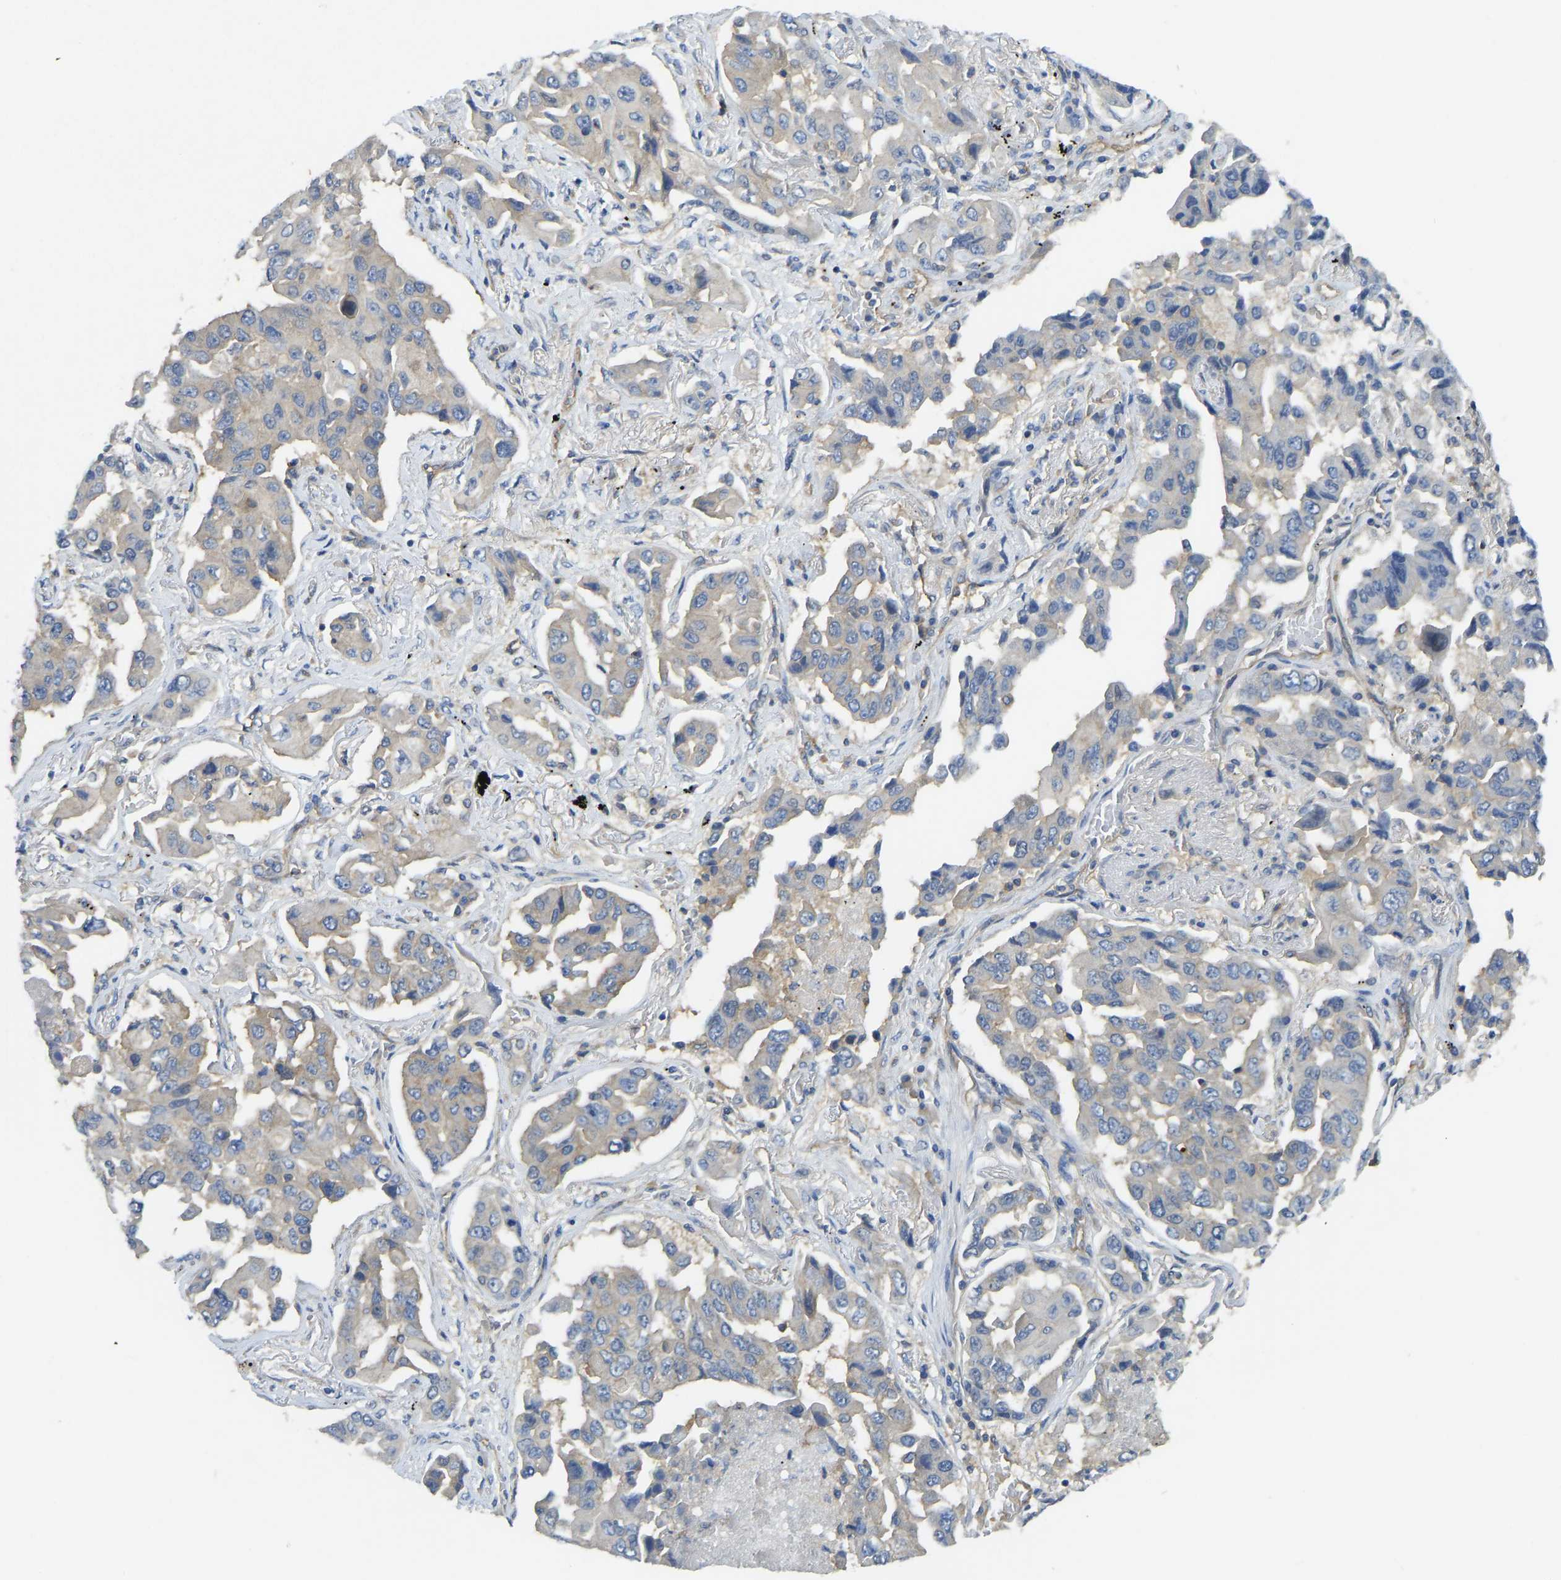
{"staining": {"intensity": "weak", "quantity": "<25%", "location": "cytoplasmic/membranous"}, "tissue": "lung cancer", "cell_type": "Tumor cells", "image_type": "cancer", "snomed": [{"axis": "morphology", "description": "Adenocarcinoma, NOS"}, {"axis": "topography", "description": "Lung"}], "caption": "Lung cancer was stained to show a protein in brown. There is no significant expression in tumor cells. (DAB immunohistochemistry (IHC) with hematoxylin counter stain).", "gene": "PPP3CA", "patient": {"sex": "female", "age": 65}}